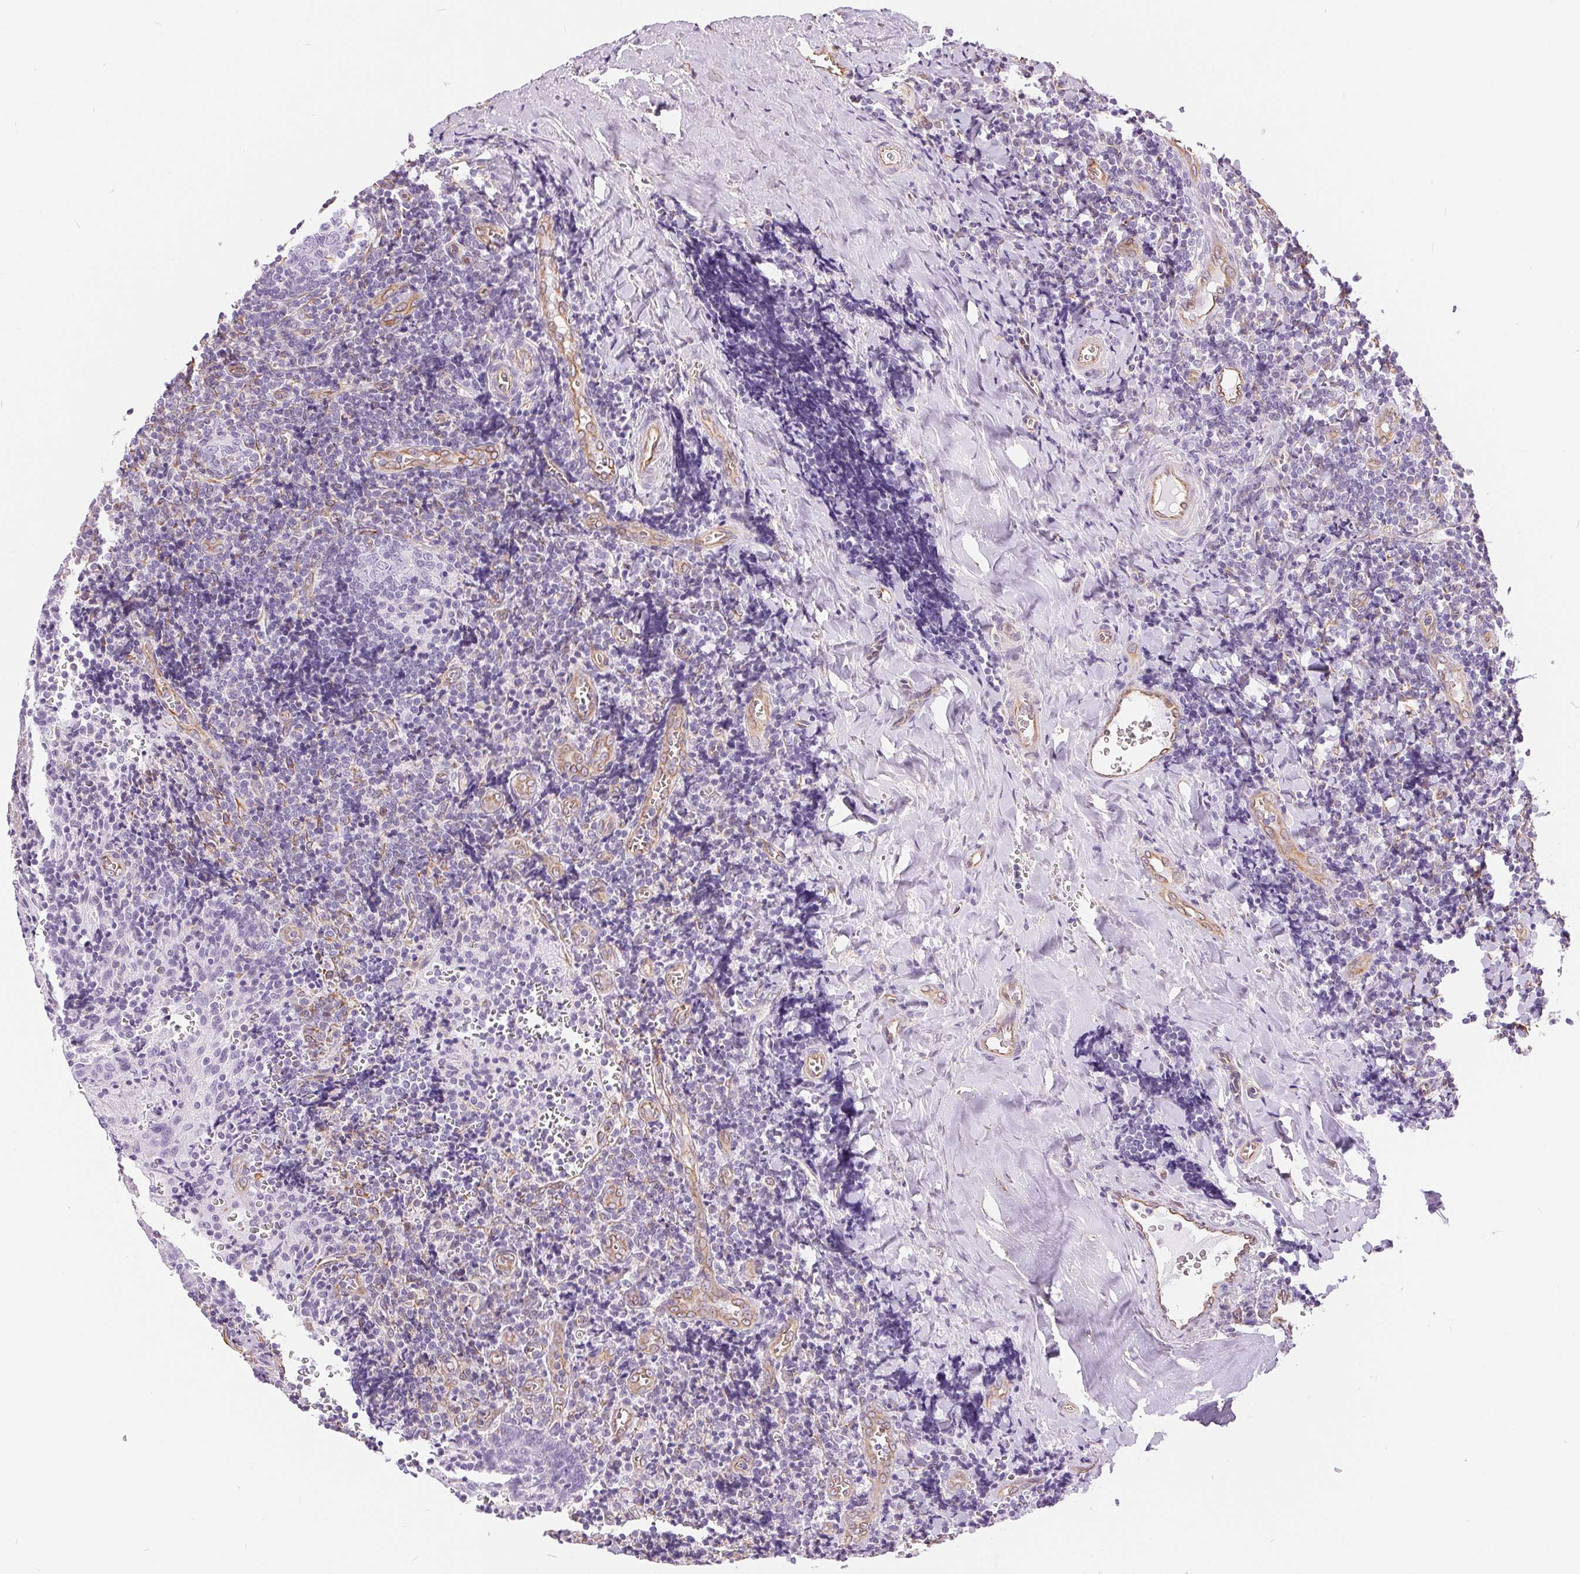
{"staining": {"intensity": "negative", "quantity": "none", "location": "none"}, "tissue": "tonsil", "cell_type": "Germinal center cells", "image_type": "normal", "snomed": [{"axis": "morphology", "description": "Normal tissue, NOS"}, {"axis": "morphology", "description": "Inflammation, NOS"}, {"axis": "topography", "description": "Tonsil"}], "caption": "IHC photomicrograph of normal tonsil: human tonsil stained with DAB (3,3'-diaminobenzidine) demonstrates no significant protein staining in germinal center cells. The staining is performed using DAB brown chromogen with nuclei counter-stained in using hematoxylin.", "gene": "GFAP", "patient": {"sex": "female", "age": 31}}